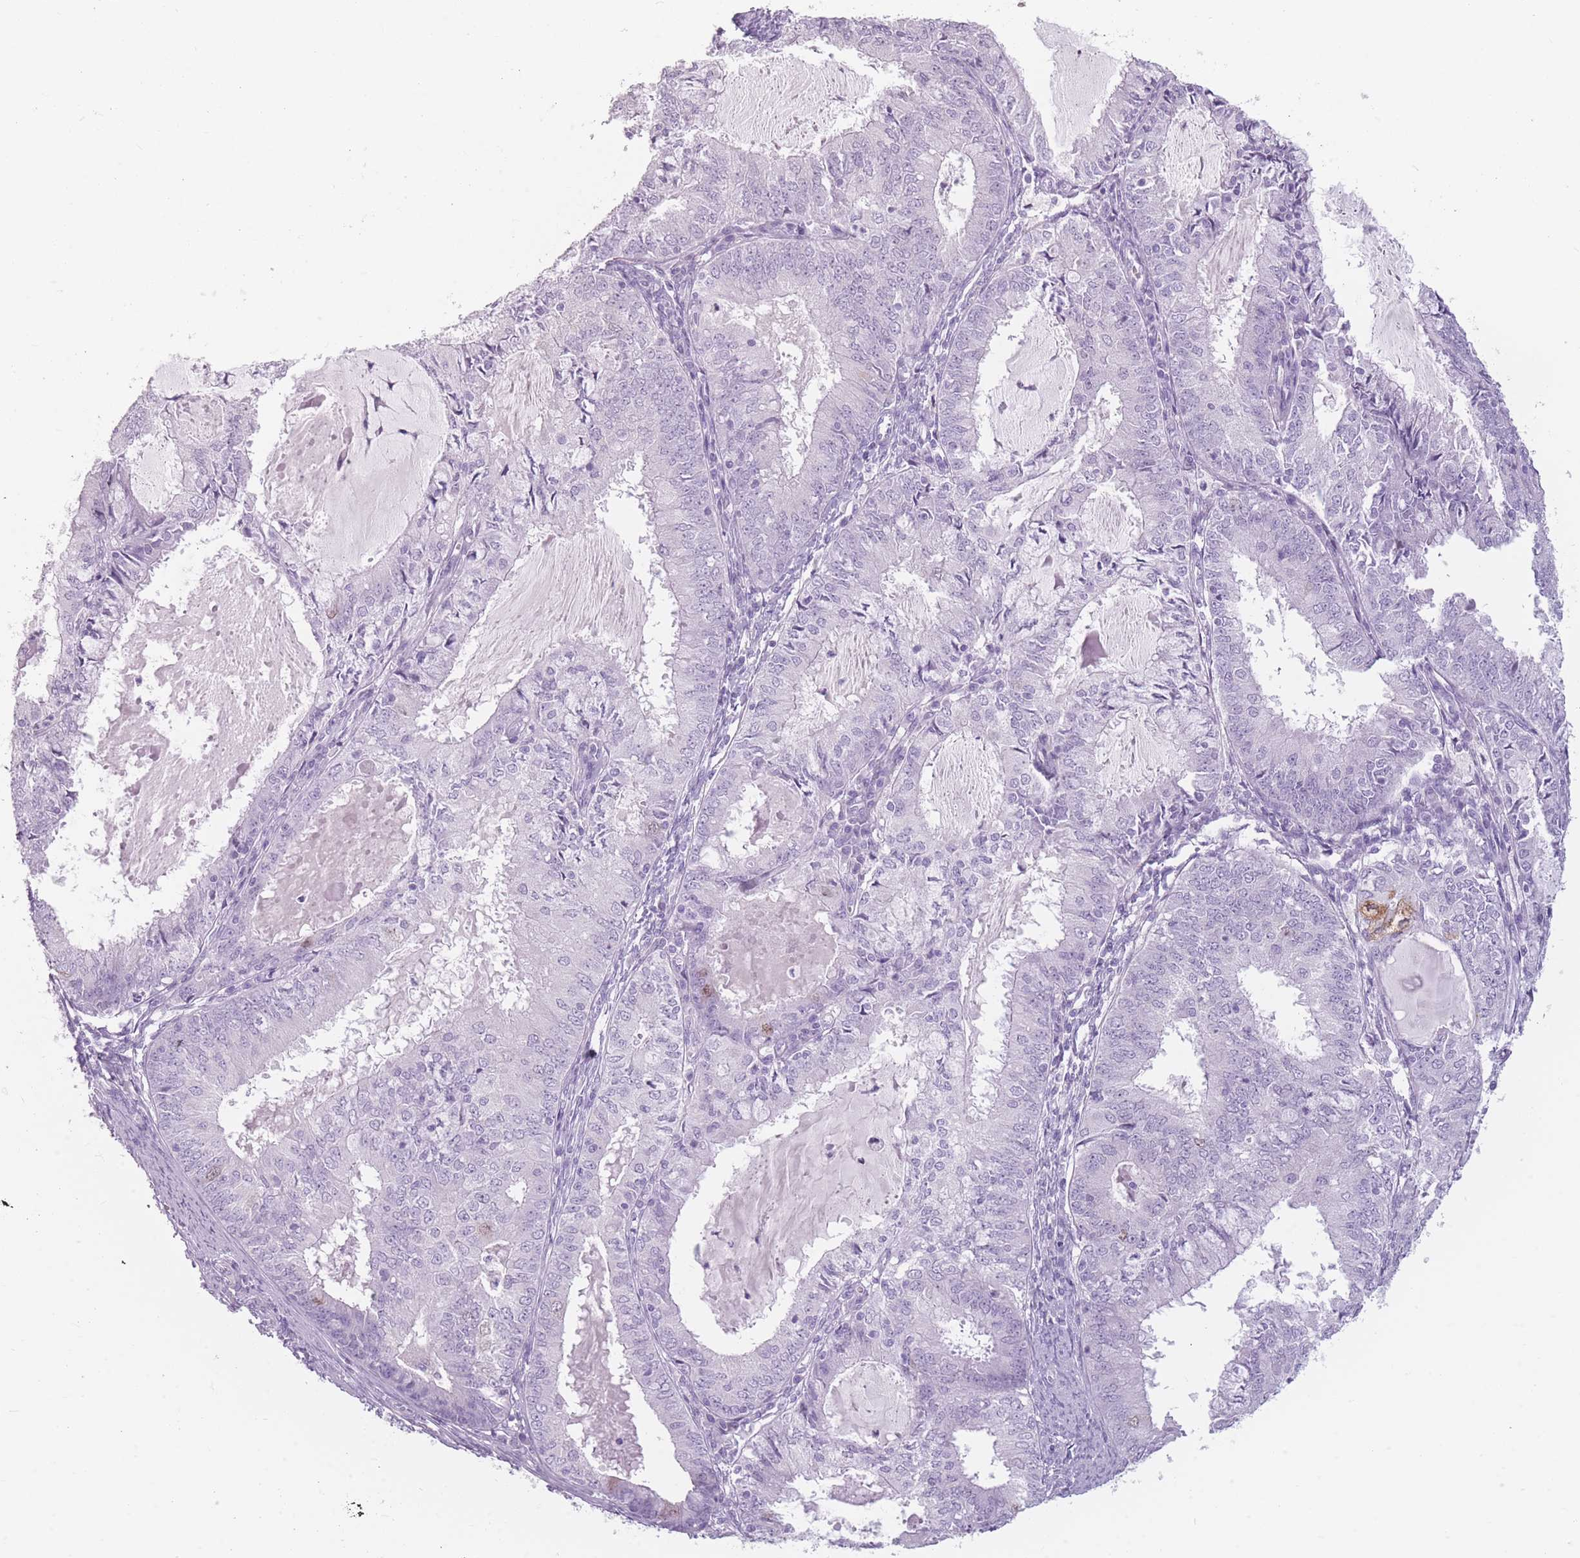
{"staining": {"intensity": "negative", "quantity": "none", "location": "none"}, "tissue": "endometrial cancer", "cell_type": "Tumor cells", "image_type": "cancer", "snomed": [{"axis": "morphology", "description": "Adenocarcinoma, NOS"}, {"axis": "topography", "description": "Endometrium"}], "caption": "Tumor cells are negative for brown protein staining in endometrial cancer. (DAB immunohistochemistry with hematoxylin counter stain).", "gene": "CCNO", "patient": {"sex": "female", "age": 57}}